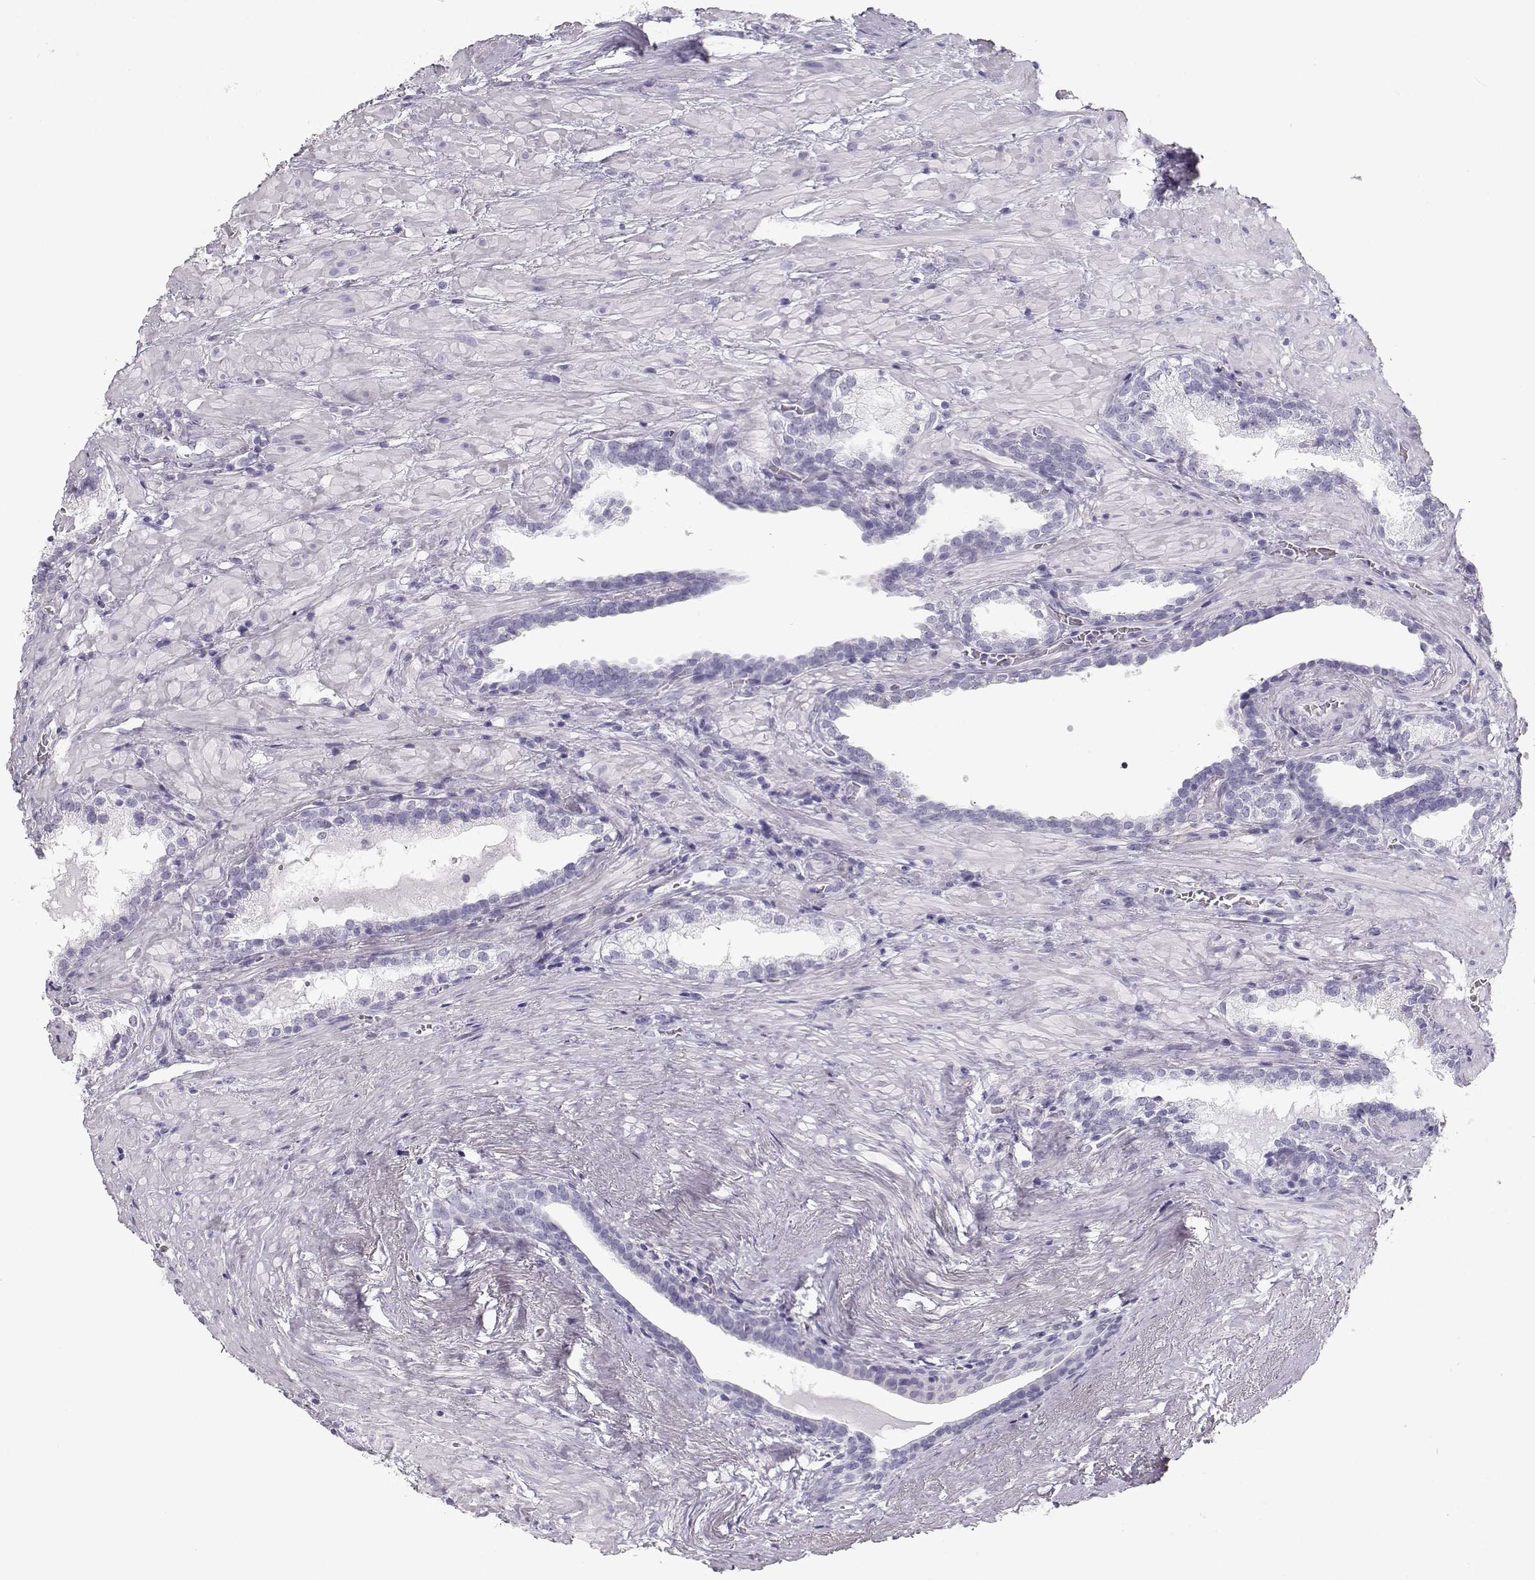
{"staining": {"intensity": "negative", "quantity": "none", "location": "none"}, "tissue": "prostate cancer", "cell_type": "Tumor cells", "image_type": "cancer", "snomed": [{"axis": "morphology", "description": "Adenocarcinoma, NOS"}, {"axis": "topography", "description": "Prostate and seminal vesicle, NOS"}], "caption": "Prostate cancer was stained to show a protein in brown. There is no significant expression in tumor cells.", "gene": "TKTL1", "patient": {"sex": "male", "age": 63}}